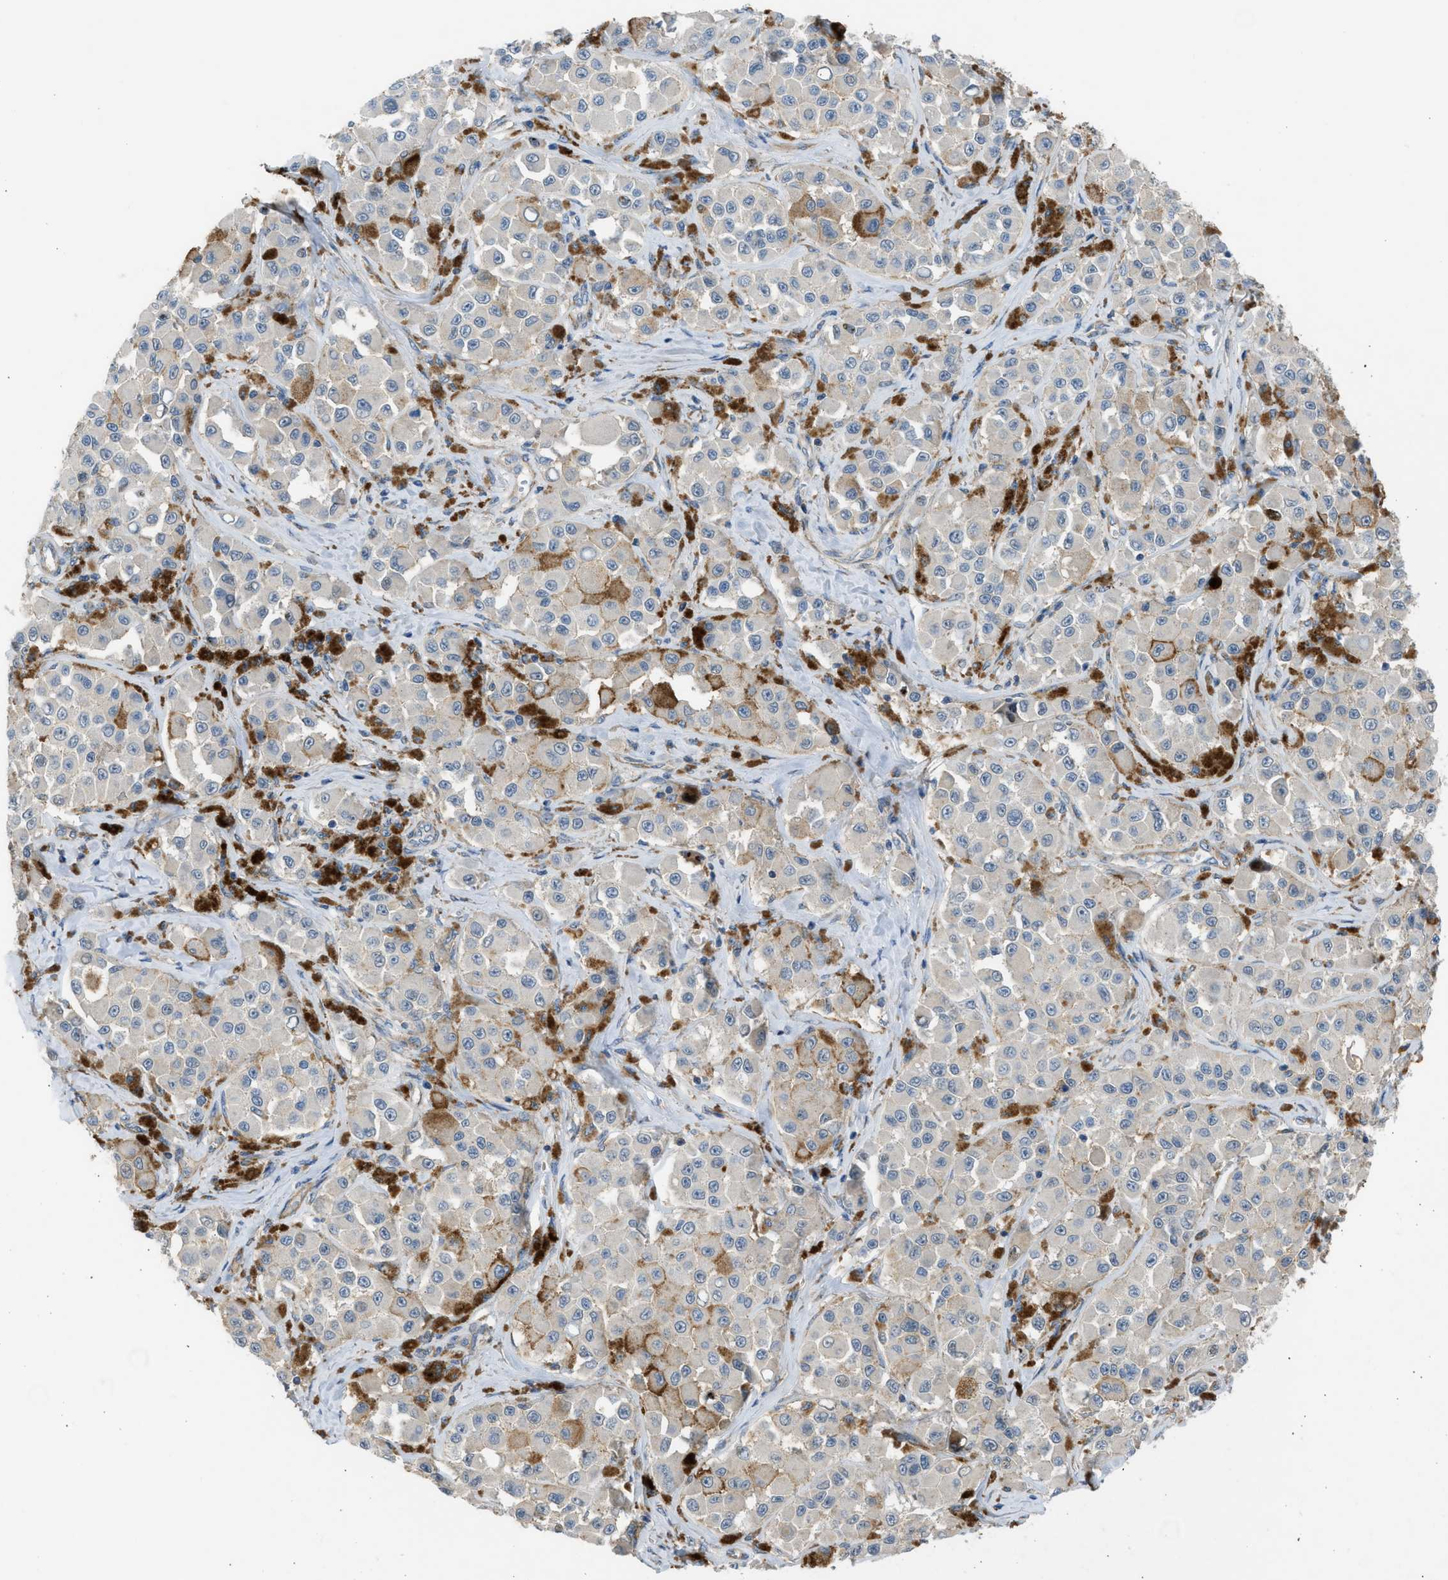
{"staining": {"intensity": "negative", "quantity": "none", "location": "none"}, "tissue": "melanoma", "cell_type": "Tumor cells", "image_type": "cancer", "snomed": [{"axis": "morphology", "description": "Malignant melanoma, NOS"}, {"axis": "topography", "description": "Skin"}], "caption": "Histopathology image shows no protein positivity in tumor cells of melanoma tissue.", "gene": "PCNX3", "patient": {"sex": "male", "age": 84}}